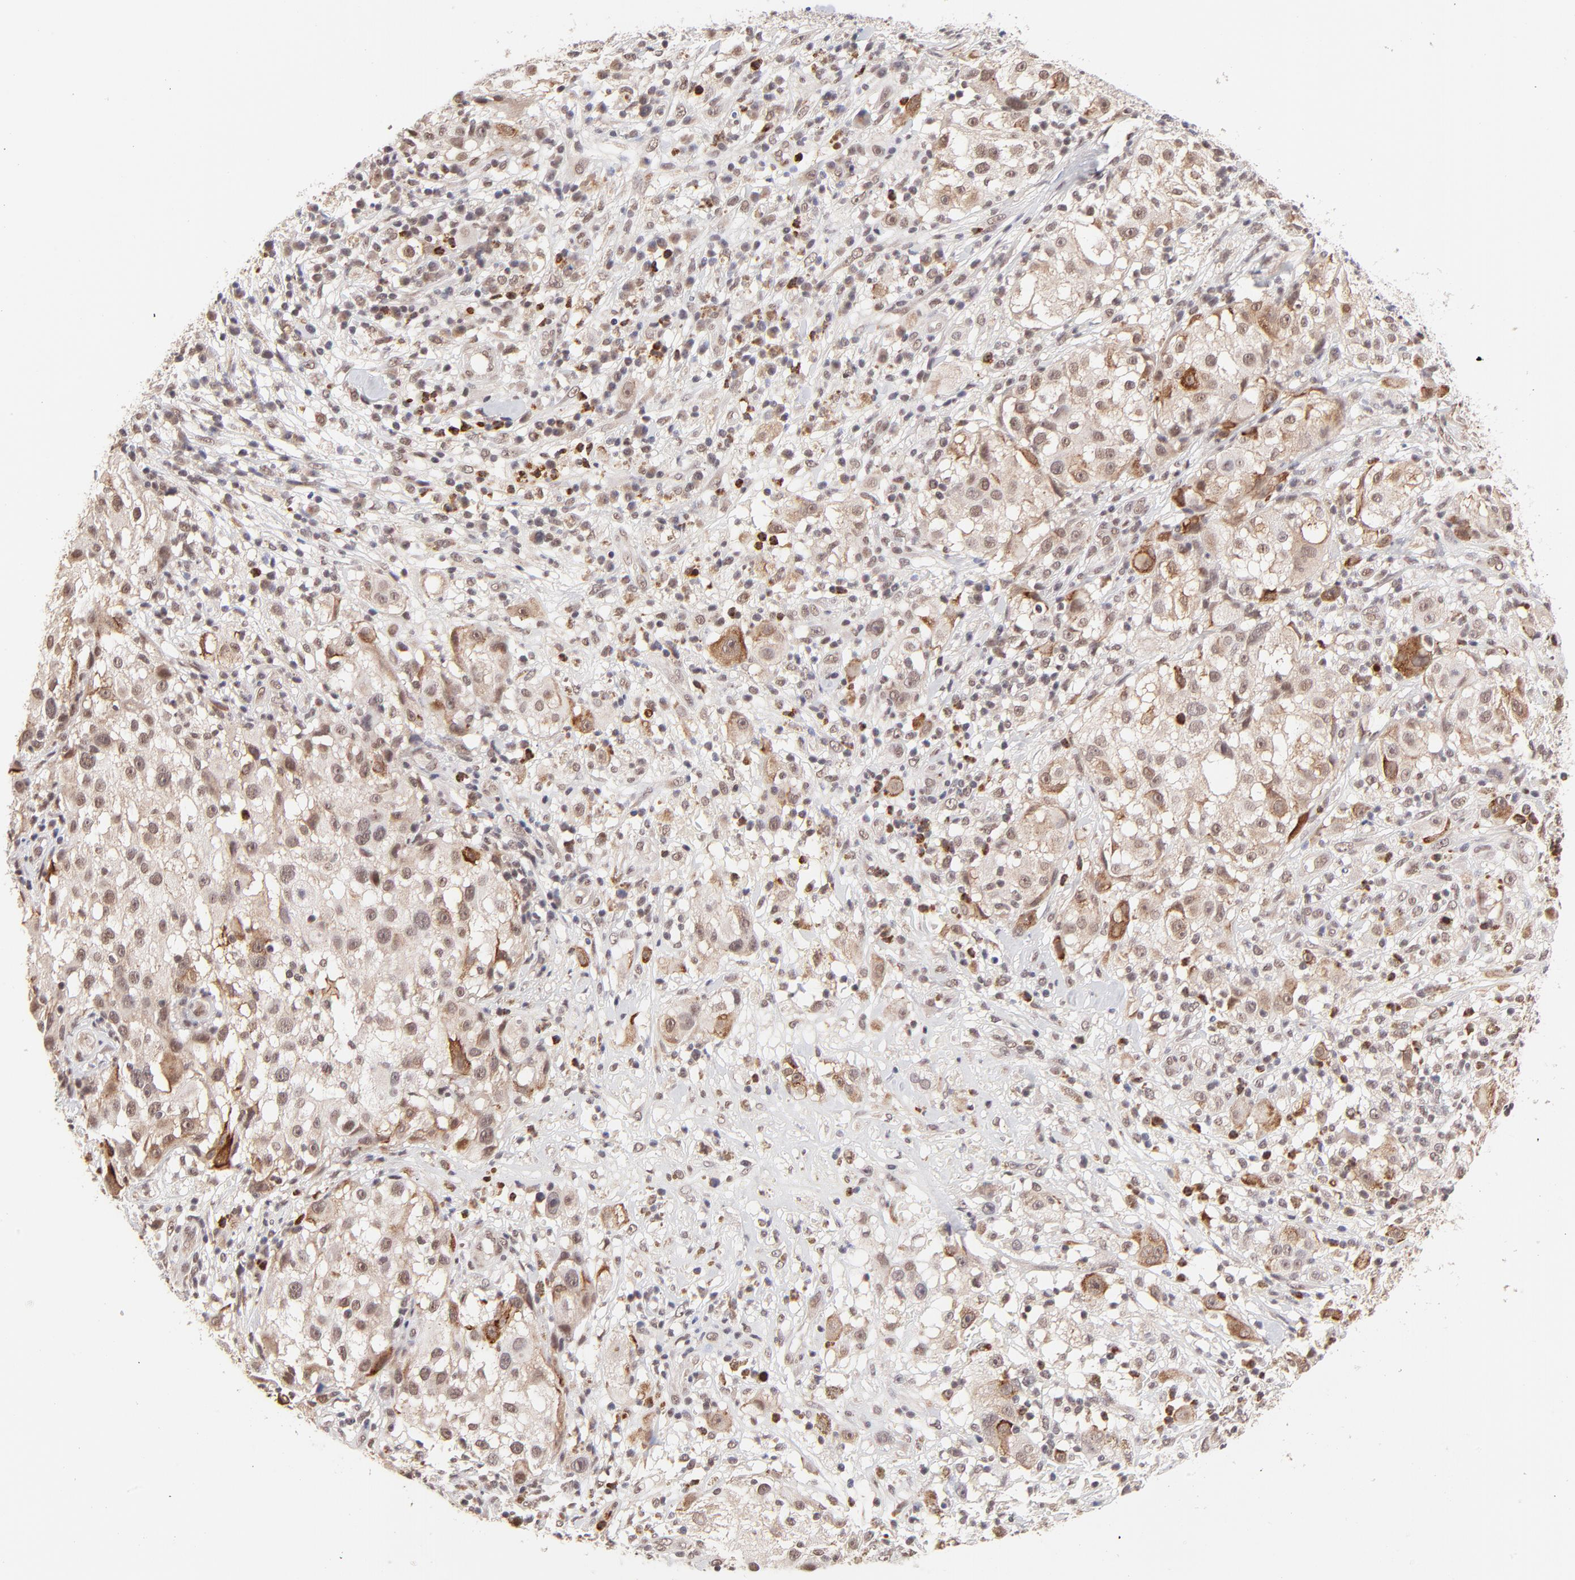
{"staining": {"intensity": "weak", "quantity": "25%-75%", "location": "nuclear"}, "tissue": "melanoma", "cell_type": "Tumor cells", "image_type": "cancer", "snomed": [{"axis": "morphology", "description": "Necrosis, NOS"}, {"axis": "morphology", "description": "Malignant melanoma, NOS"}, {"axis": "topography", "description": "Skin"}], "caption": "This is an image of immunohistochemistry staining of melanoma, which shows weak staining in the nuclear of tumor cells.", "gene": "MED12", "patient": {"sex": "female", "age": 87}}